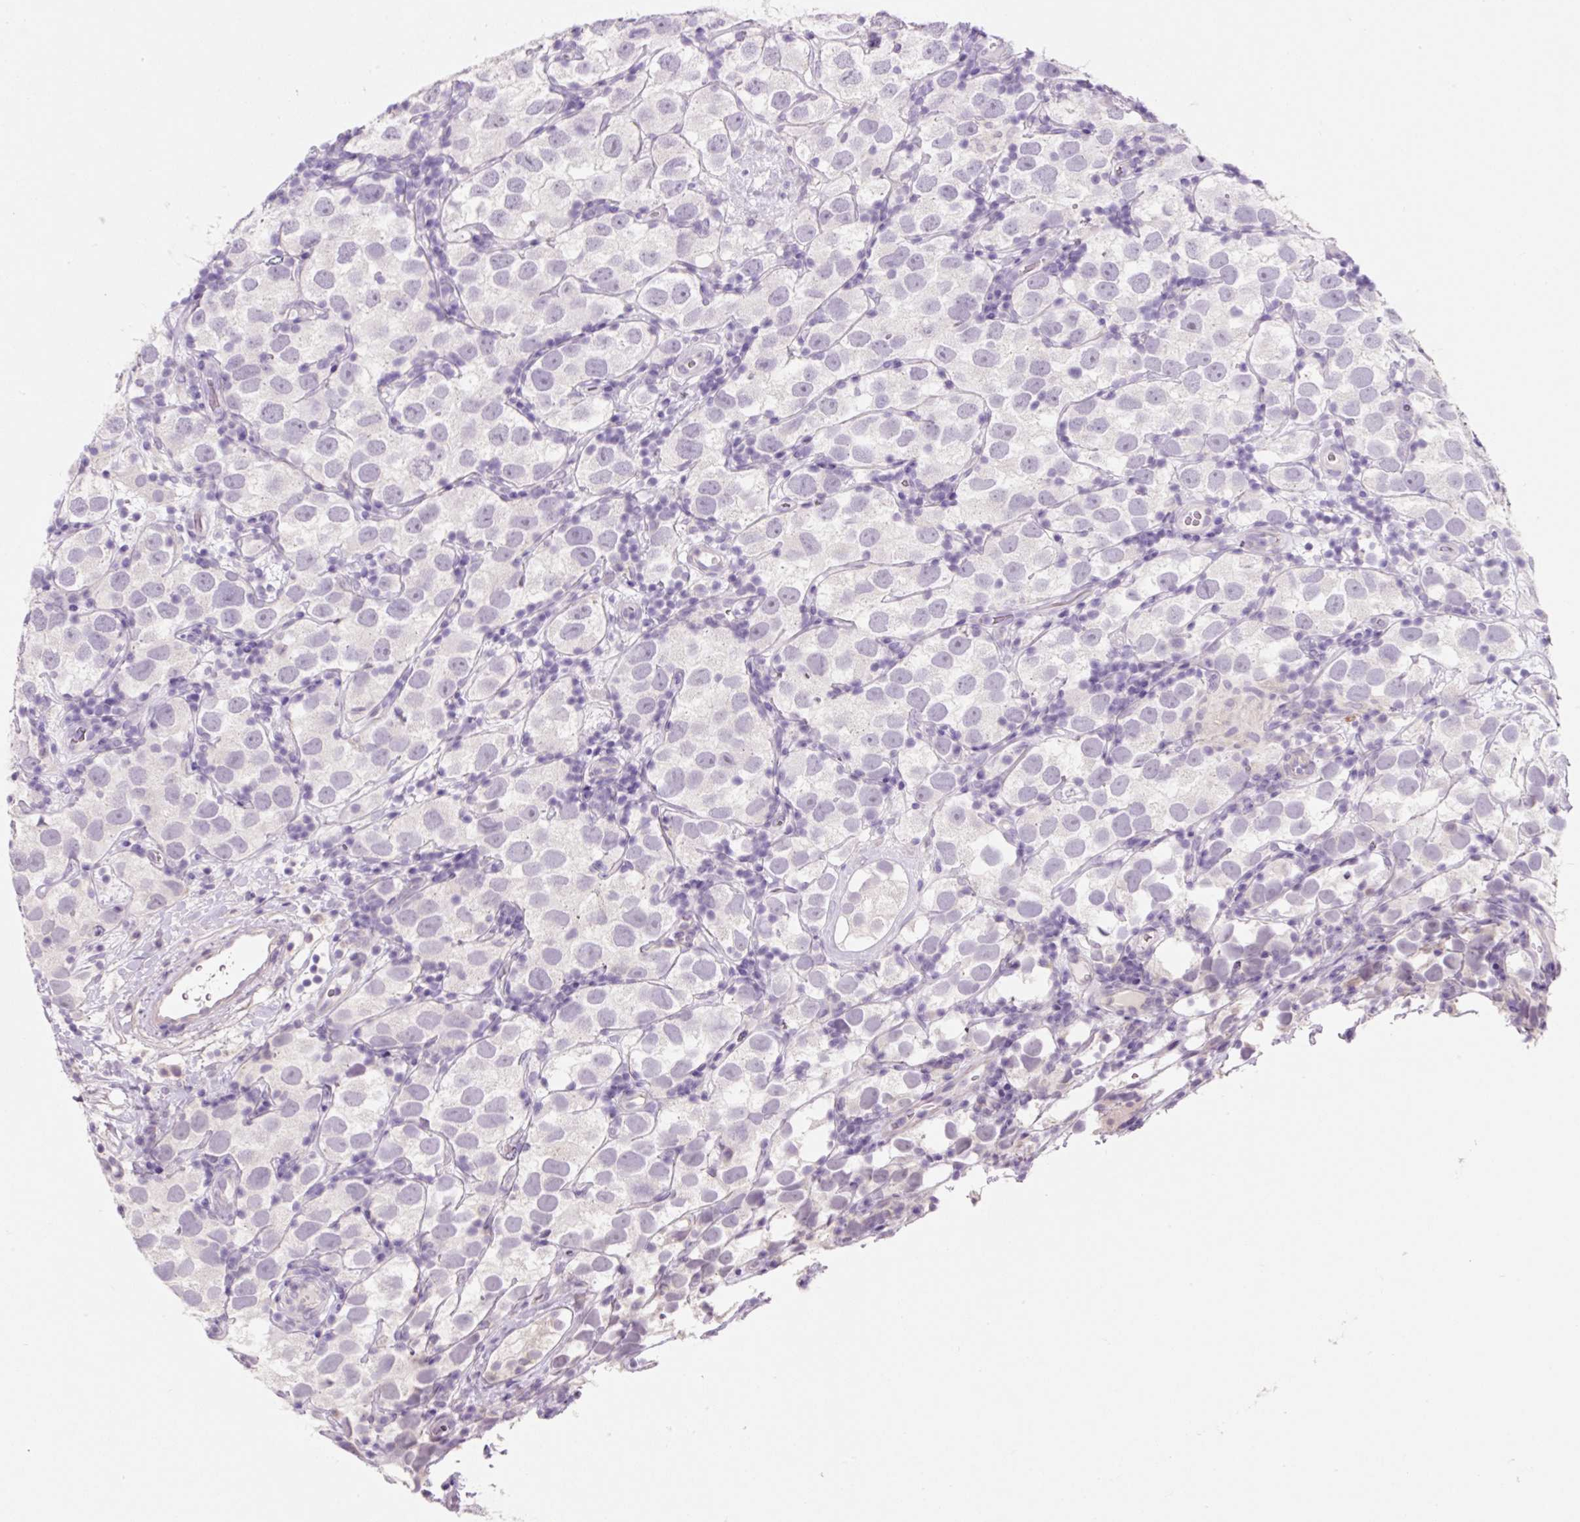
{"staining": {"intensity": "negative", "quantity": "none", "location": "none"}, "tissue": "testis cancer", "cell_type": "Tumor cells", "image_type": "cancer", "snomed": [{"axis": "morphology", "description": "Seminoma, NOS"}, {"axis": "topography", "description": "Testis"}], "caption": "Seminoma (testis) was stained to show a protein in brown. There is no significant positivity in tumor cells.", "gene": "SYP", "patient": {"sex": "male", "age": 26}}